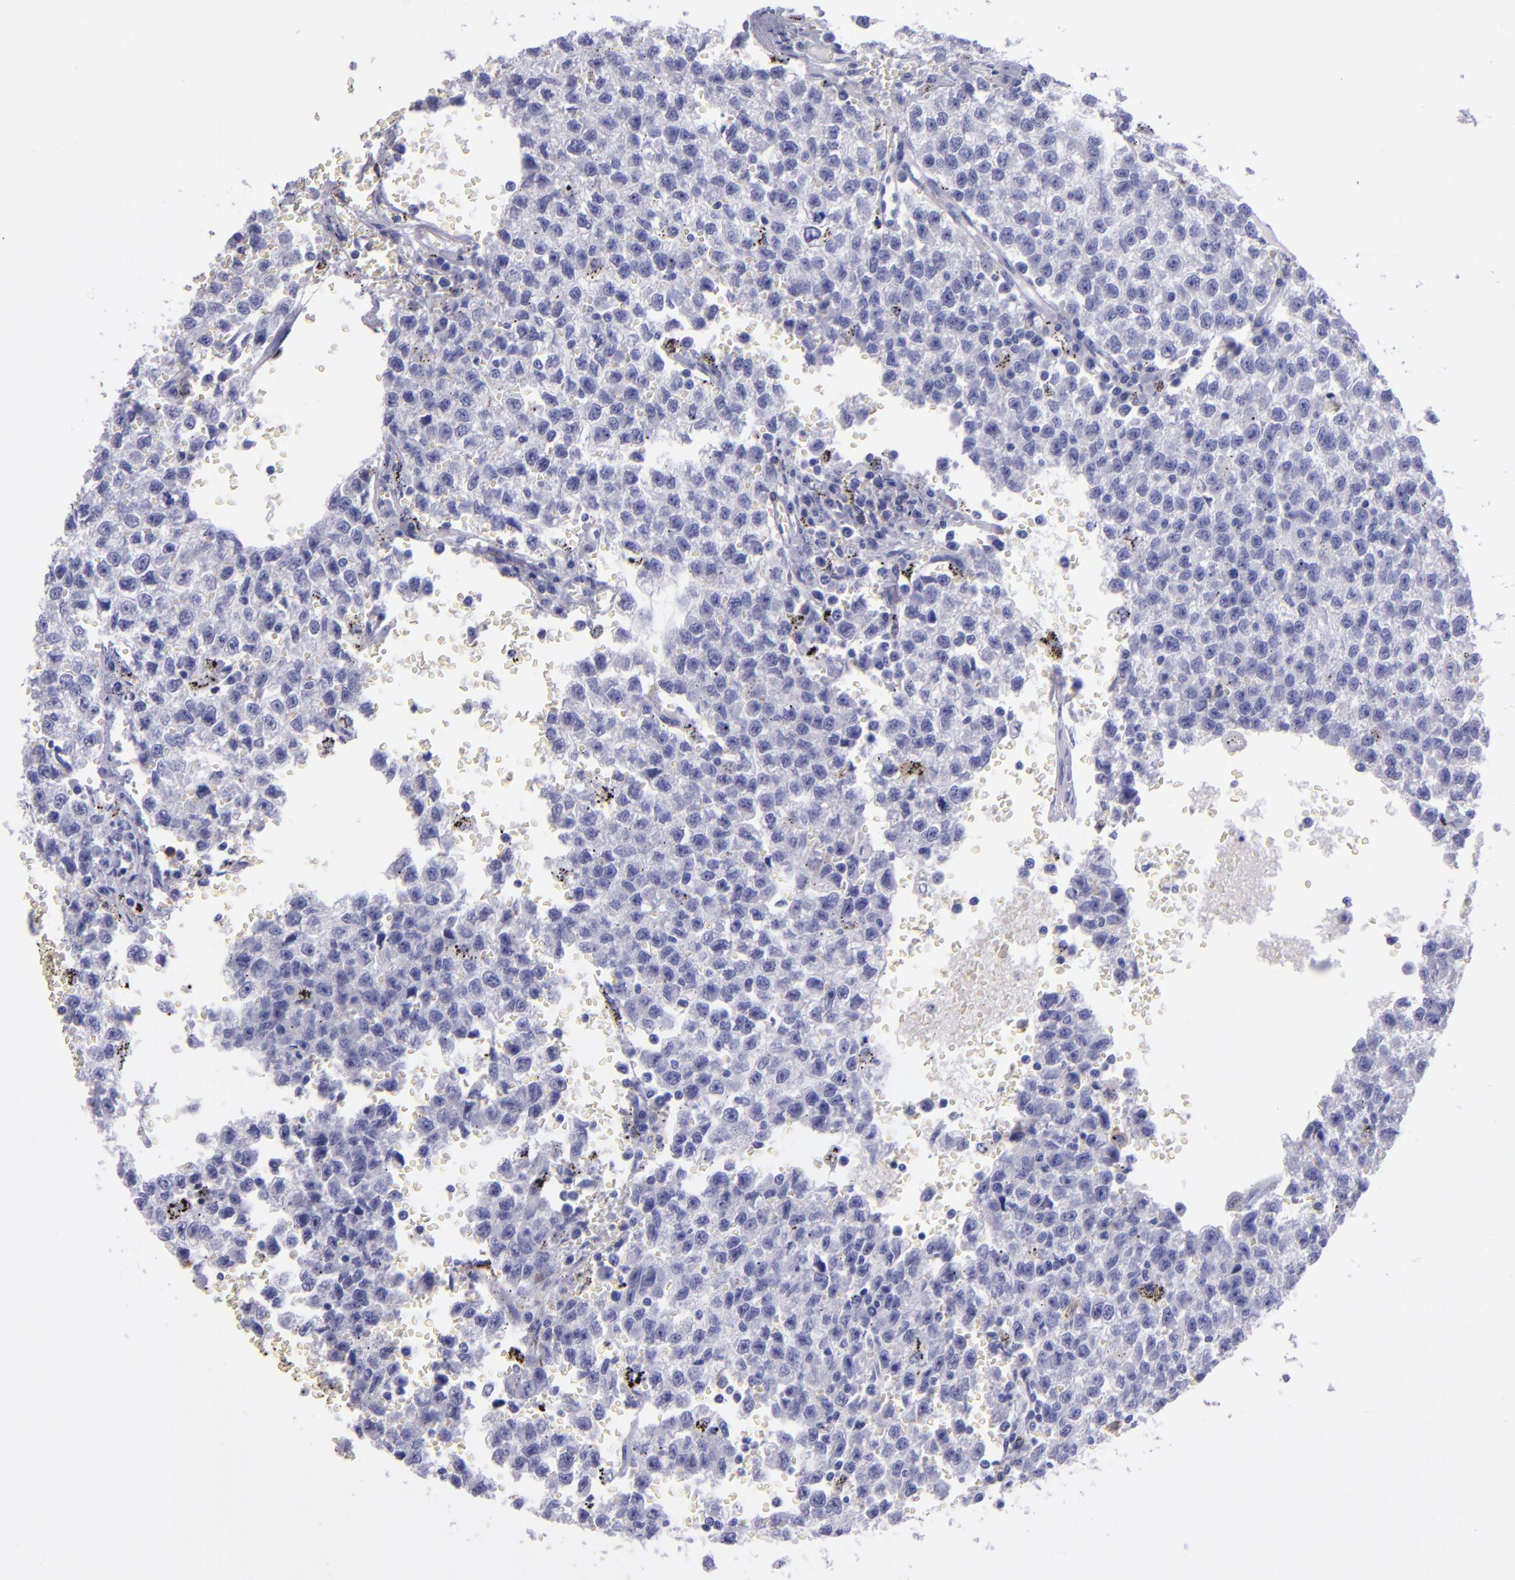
{"staining": {"intensity": "negative", "quantity": "none", "location": "none"}, "tissue": "testis cancer", "cell_type": "Tumor cells", "image_type": "cancer", "snomed": [{"axis": "morphology", "description": "Seminoma, NOS"}, {"axis": "topography", "description": "Testis"}], "caption": "This is an immunohistochemistry micrograph of human testis seminoma. There is no positivity in tumor cells.", "gene": "CR1", "patient": {"sex": "male", "age": 35}}